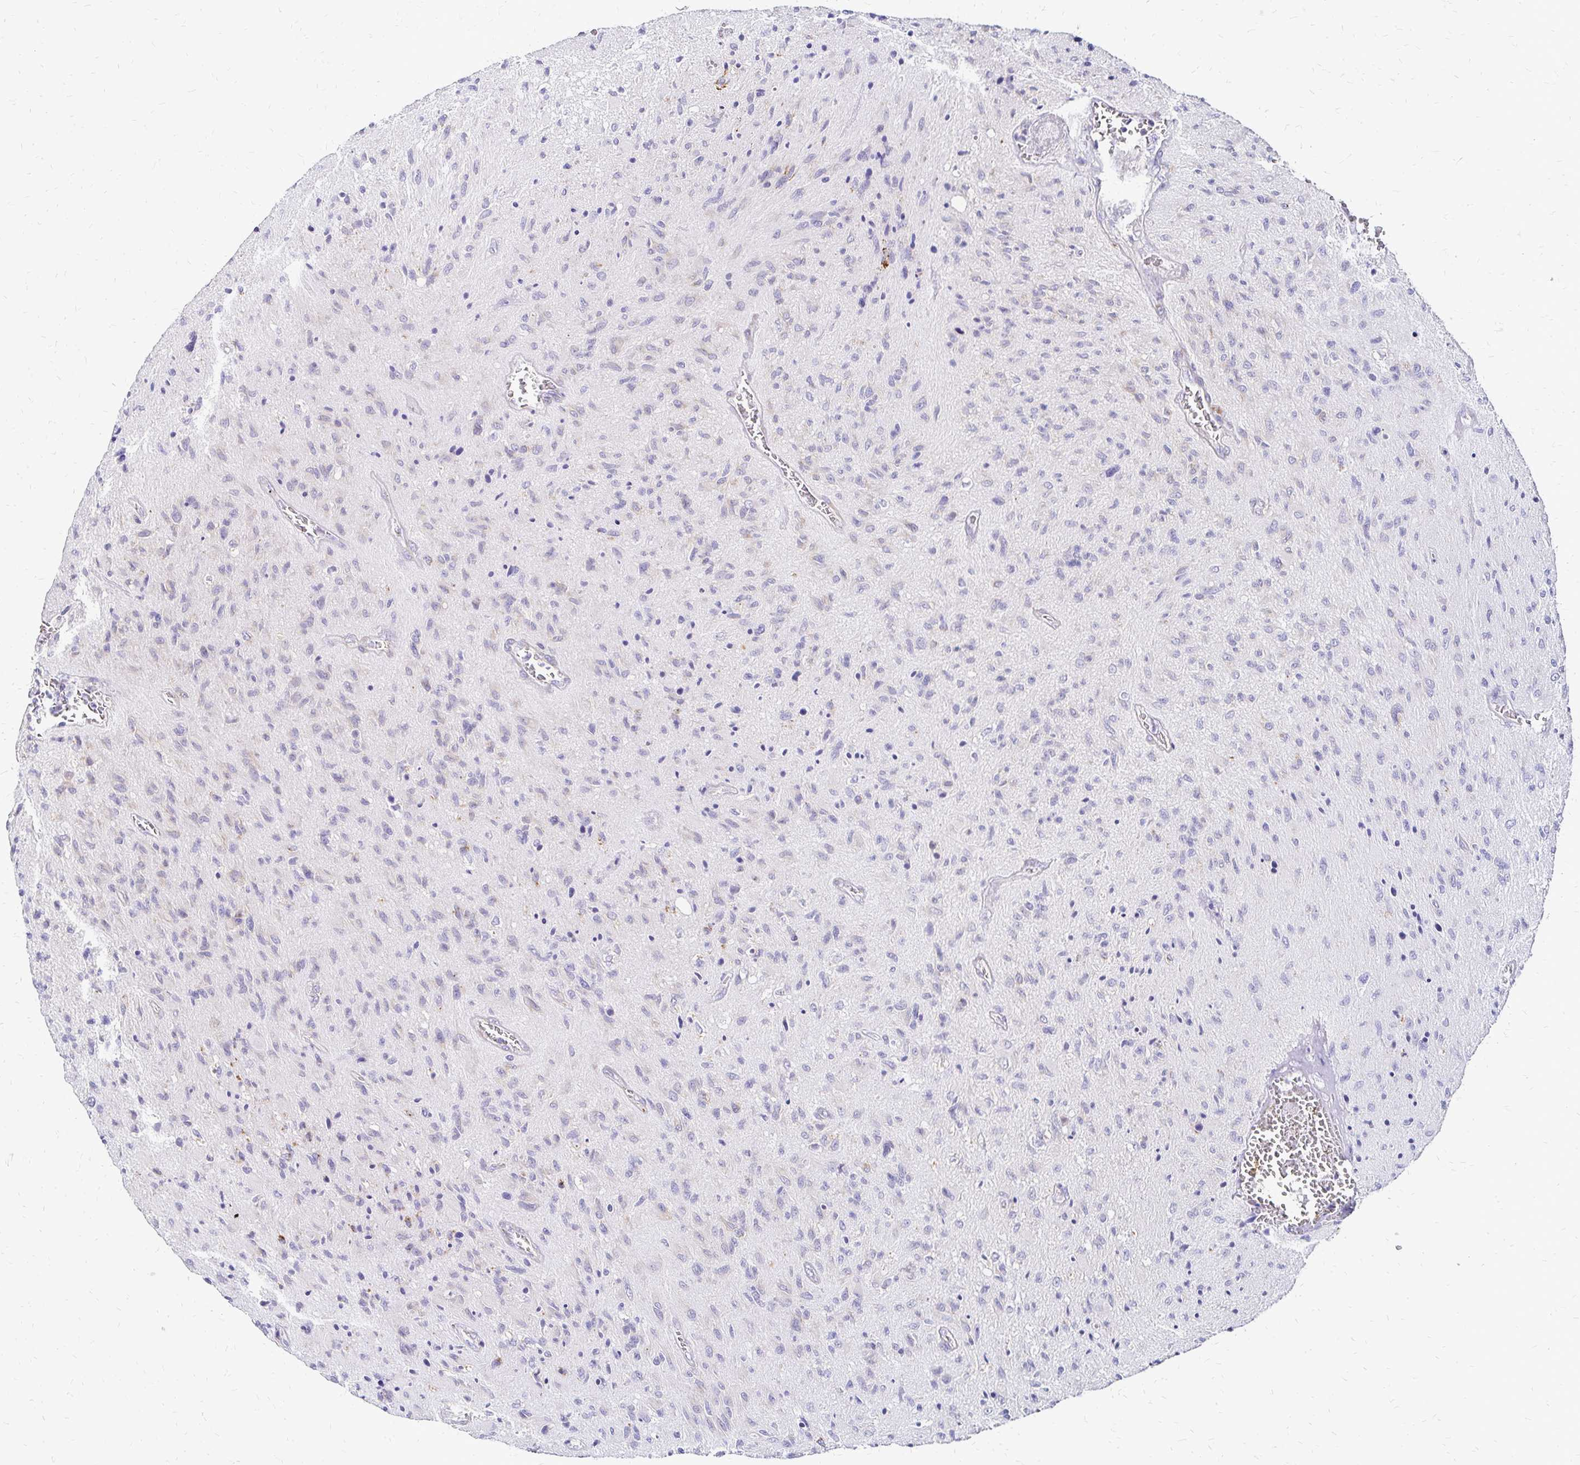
{"staining": {"intensity": "negative", "quantity": "none", "location": "none"}, "tissue": "glioma", "cell_type": "Tumor cells", "image_type": "cancer", "snomed": [{"axis": "morphology", "description": "Glioma, malignant, High grade"}, {"axis": "topography", "description": "Brain"}], "caption": "An immunohistochemistry (IHC) histopathology image of high-grade glioma (malignant) is shown. There is no staining in tumor cells of high-grade glioma (malignant).", "gene": "IDUA", "patient": {"sex": "male", "age": 54}}